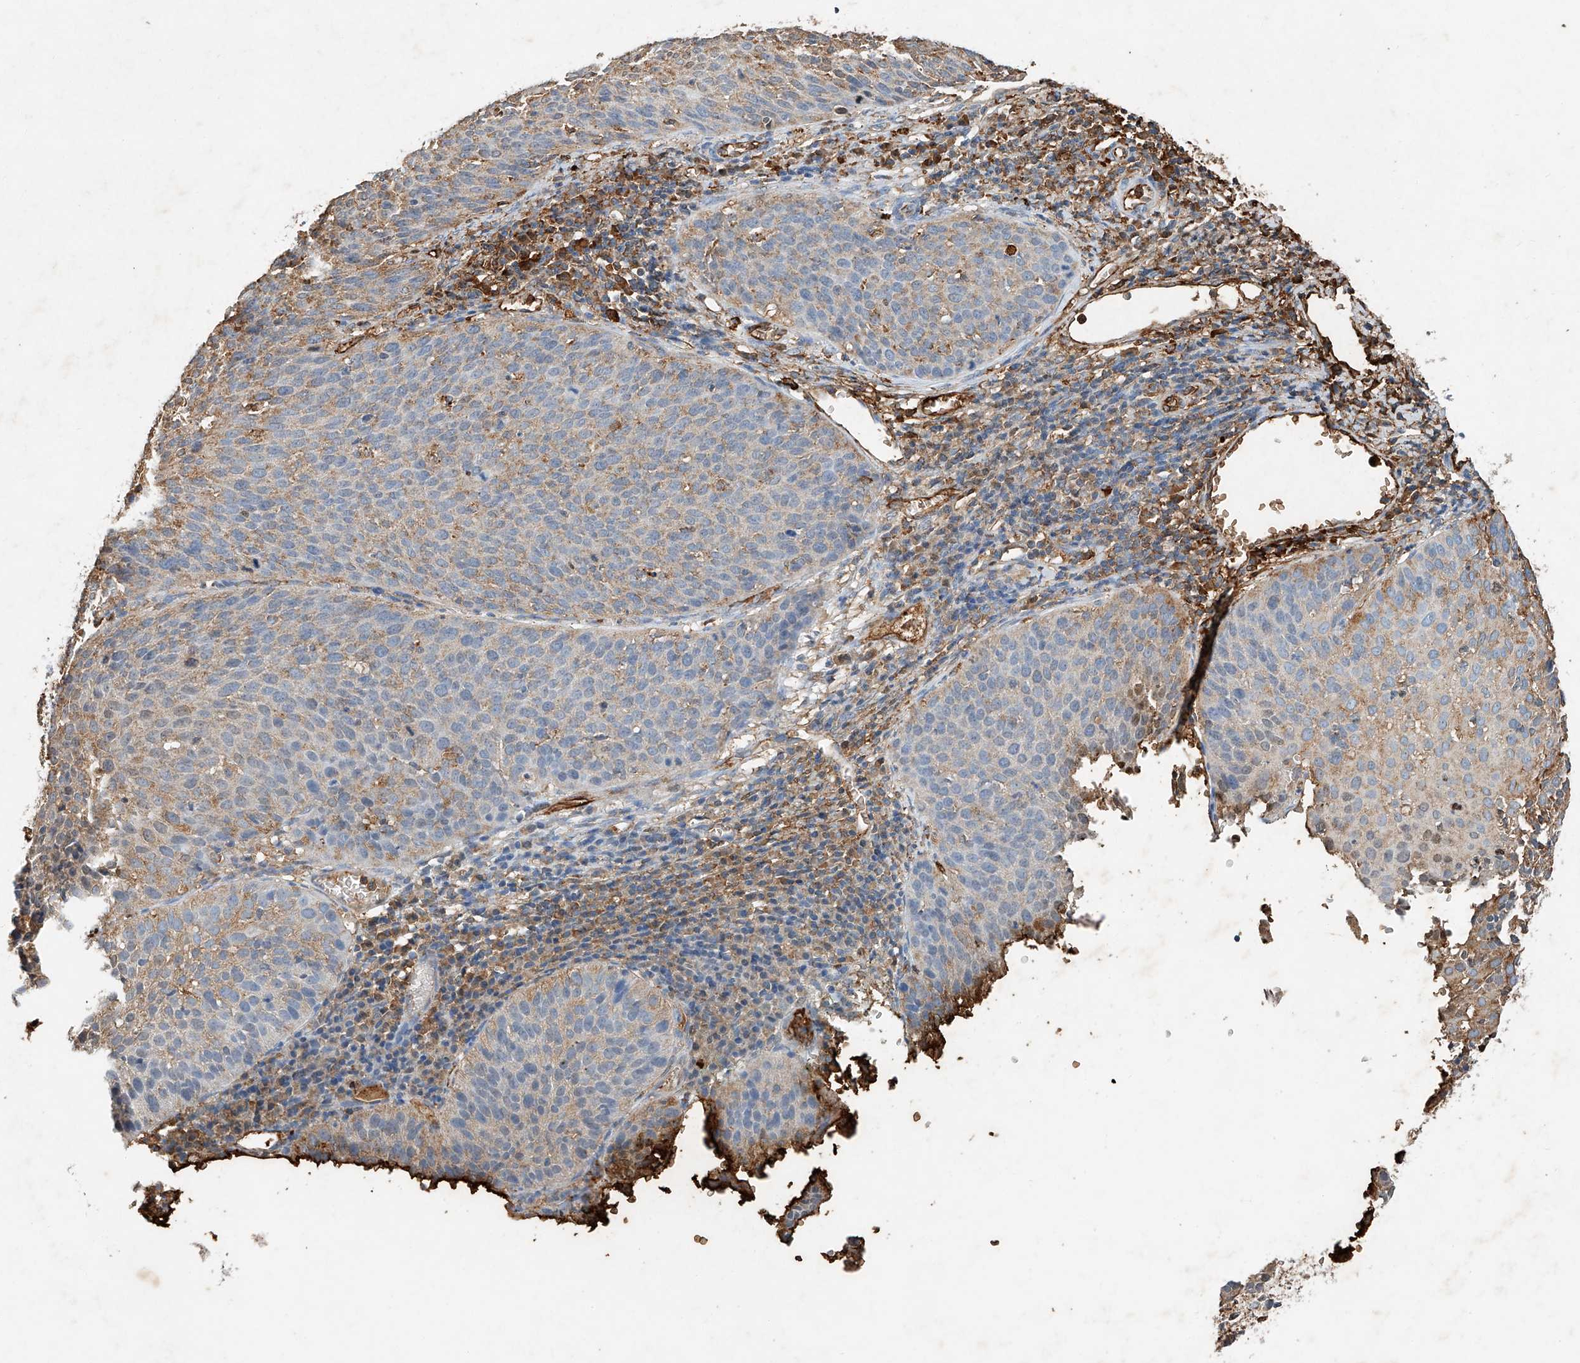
{"staining": {"intensity": "moderate", "quantity": "25%-75%", "location": "cytoplasmic/membranous"}, "tissue": "cervical cancer", "cell_type": "Tumor cells", "image_type": "cancer", "snomed": [{"axis": "morphology", "description": "Squamous cell carcinoma, NOS"}, {"axis": "topography", "description": "Cervix"}], "caption": "Moderate cytoplasmic/membranous staining is identified in approximately 25%-75% of tumor cells in cervical cancer (squamous cell carcinoma). (DAB (3,3'-diaminobenzidine) IHC with brightfield microscopy, high magnification).", "gene": "CTDP1", "patient": {"sex": "female", "age": 38}}